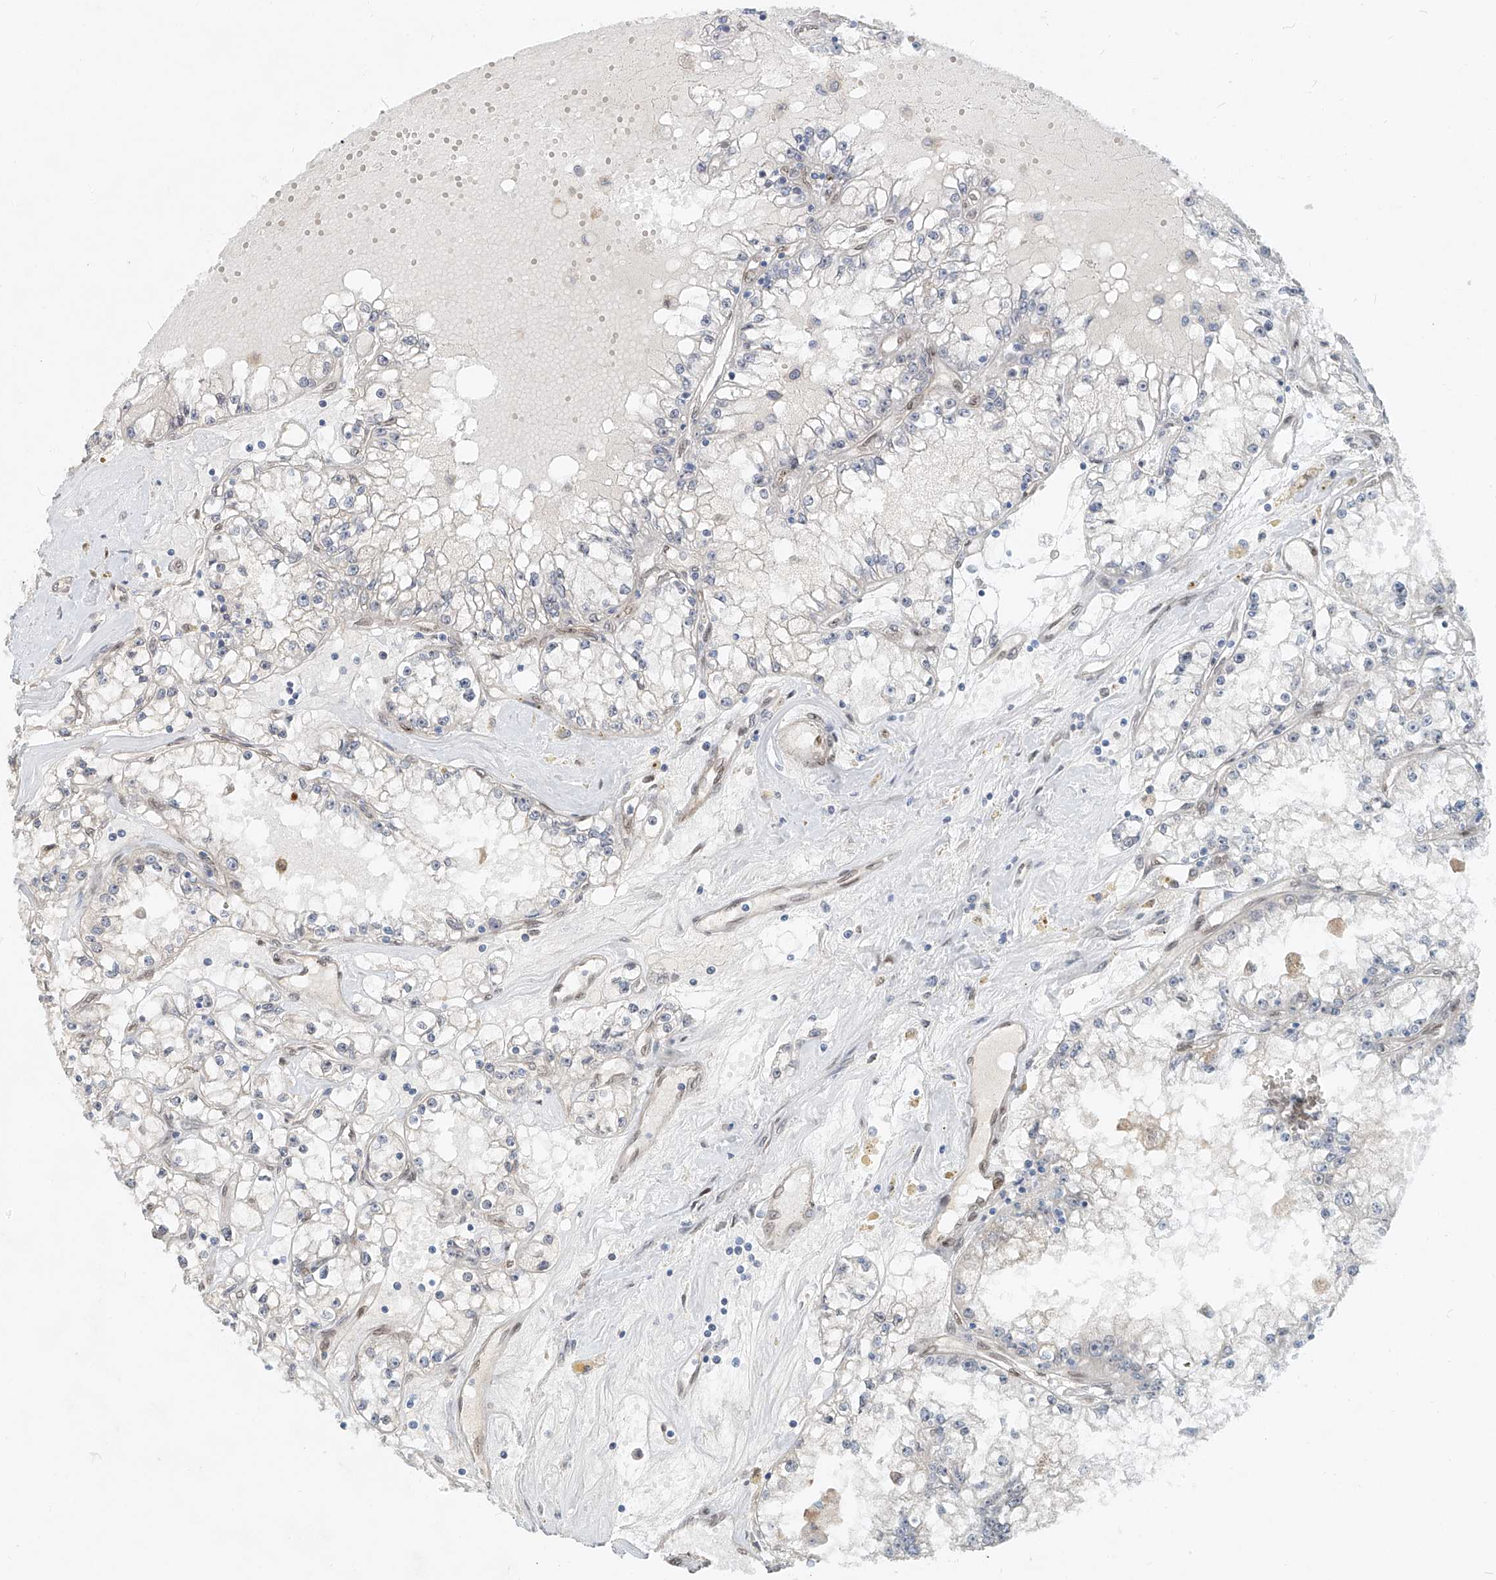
{"staining": {"intensity": "negative", "quantity": "none", "location": "none"}, "tissue": "renal cancer", "cell_type": "Tumor cells", "image_type": "cancer", "snomed": [{"axis": "morphology", "description": "Adenocarcinoma, NOS"}, {"axis": "topography", "description": "Kidney"}], "caption": "DAB immunohistochemical staining of adenocarcinoma (renal) exhibits no significant staining in tumor cells.", "gene": "SASH1", "patient": {"sex": "male", "age": 56}}